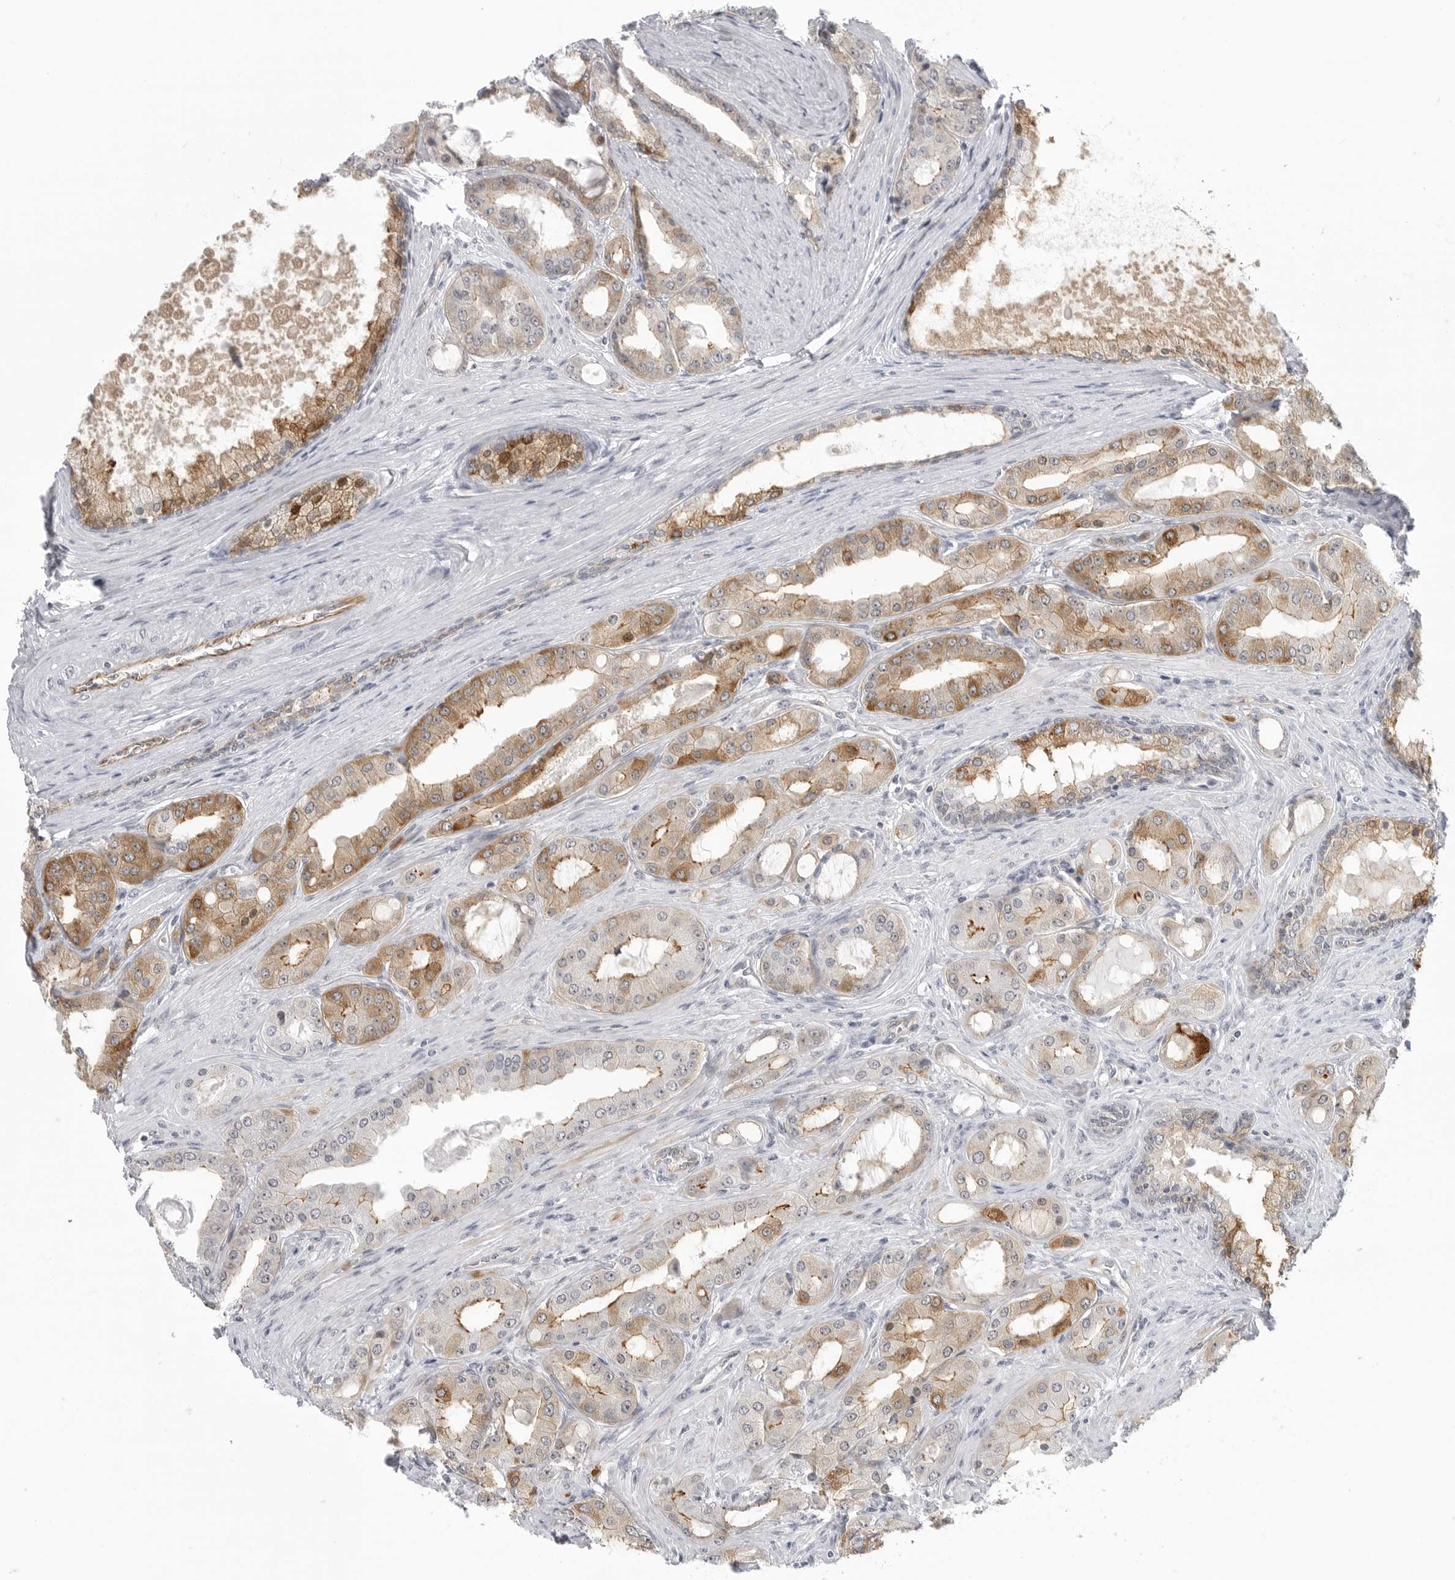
{"staining": {"intensity": "moderate", "quantity": "25%-75%", "location": "cytoplasmic/membranous"}, "tissue": "prostate cancer", "cell_type": "Tumor cells", "image_type": "cancer", "snomed": [{"axis": "morphology", "description": "Adenocarcinoma, High grade"}, {"axis": "topography", "description": "Prostate"}], "caption": "Immunohistochemistry (IHC) (DAB (3,3'-diaminobenzidine)) staining of prostate cancer (adenocarcinoma (high-grade)) displays moderate cytoplasmic/membranous protein staining in approximately 25%-75% of tumor cells. The staining was performed using DAB (3,3'-diaminobenzidine), with brown indicating positive protein expression. Nuclei are stained blue with hematoxylin.", "gene": "CEP295NL", "patient": {"sex": "male", "age": 60}}